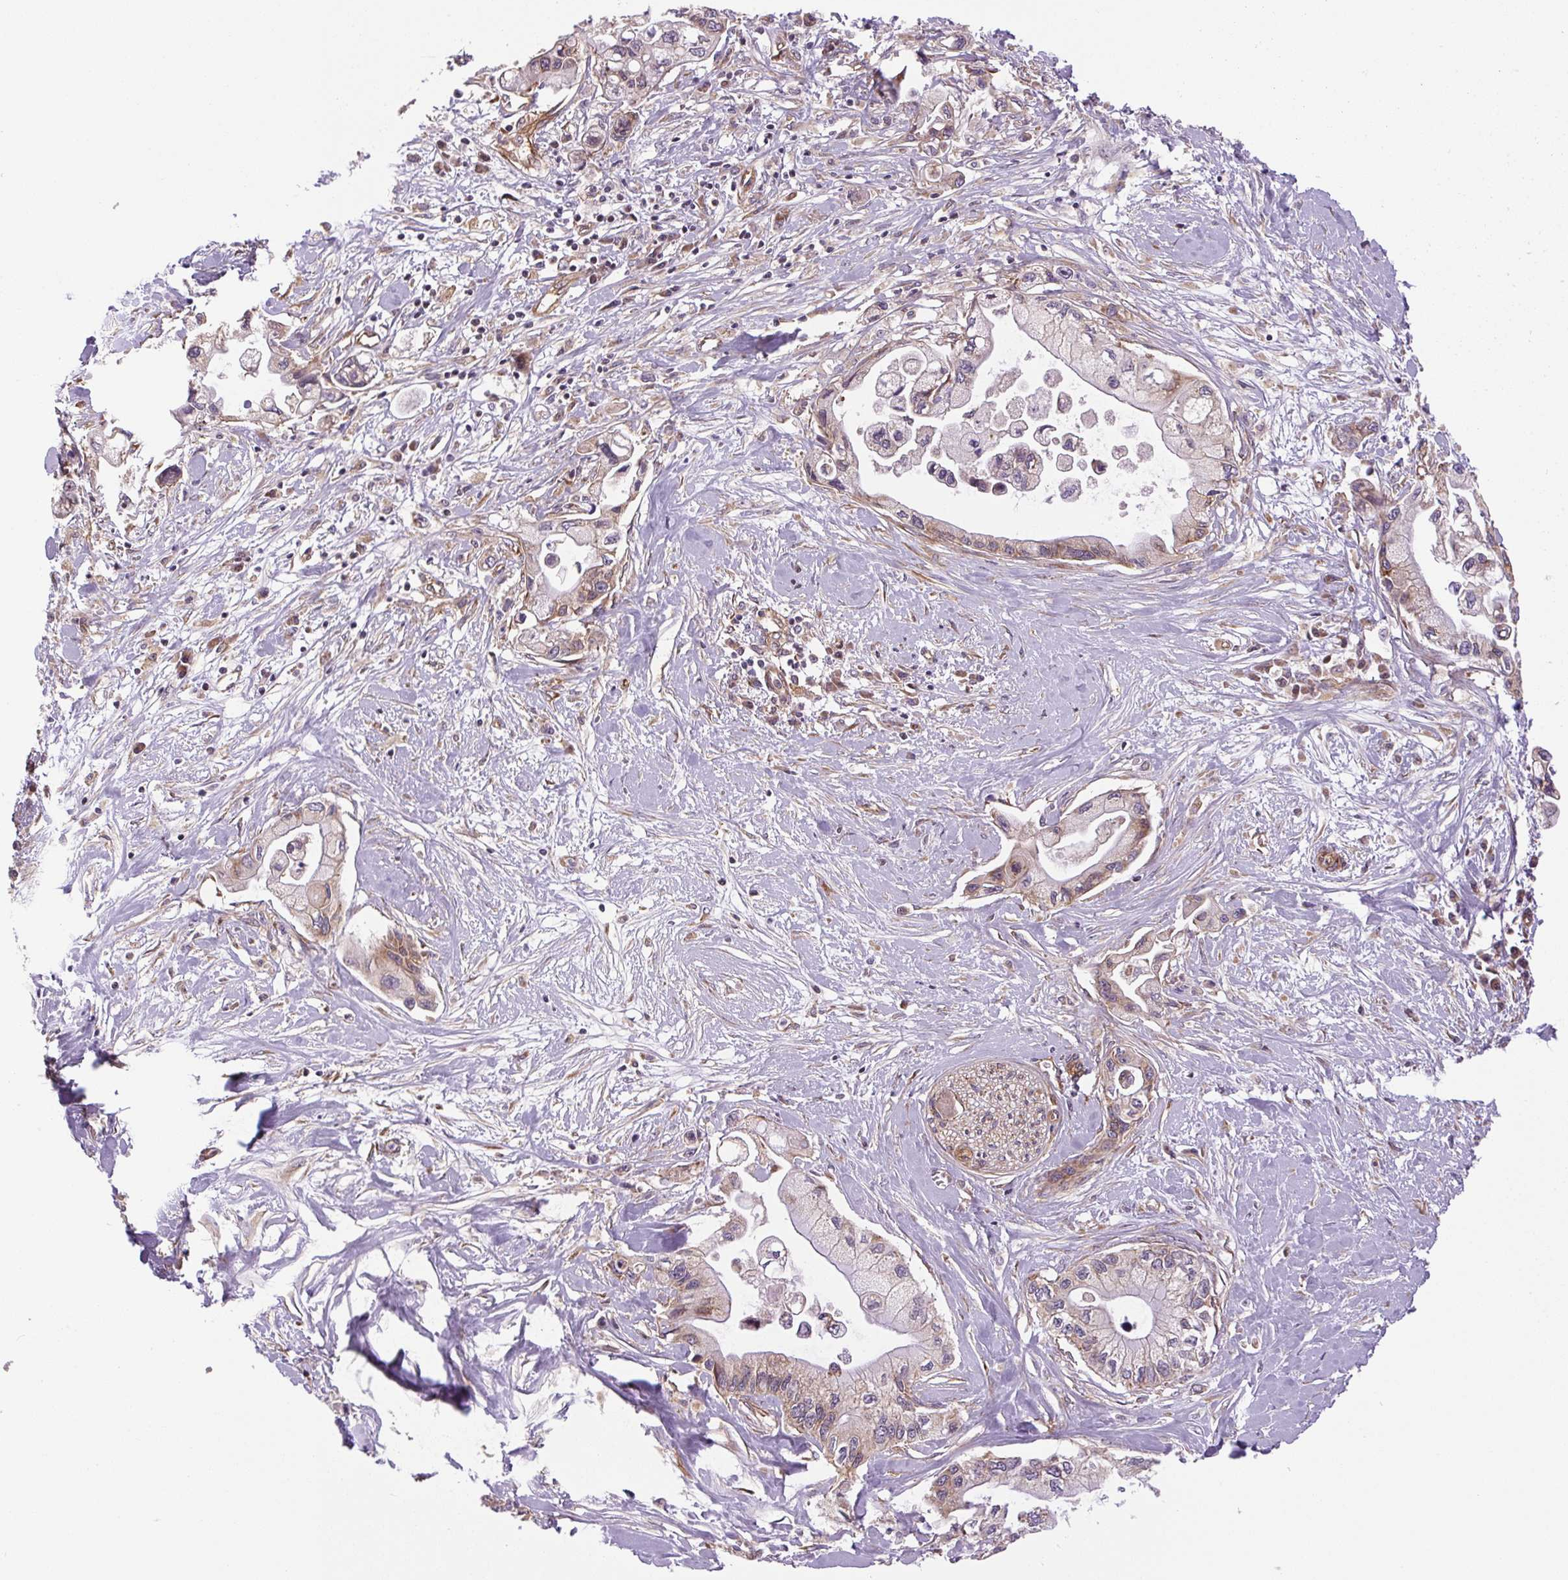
{"staining": {"intensity": "weak", "quantity": "25%-75%", "location": "cytoplasmic/membranous"}, "tissue": "pancreatic cancer", "cell_type": "Tumor cells", "image_type": "cancer", "snomed": [{"axis": "morphology", "description": "Adenocarcinoma, NOS"}, {"axis": "topography", "description": "Pancreas"}], "caption": "Immunohistochemistry (IHC) histopathology image of adenocarcinoma (pancreatic) stained for a protein (brown), which shows low levels of weak cytoplasmic/membranous staining in approximately 25%-75% of tumor cells.", "gene": "SEPTIN10", "patient": {"sex": "male", "age": 61}}